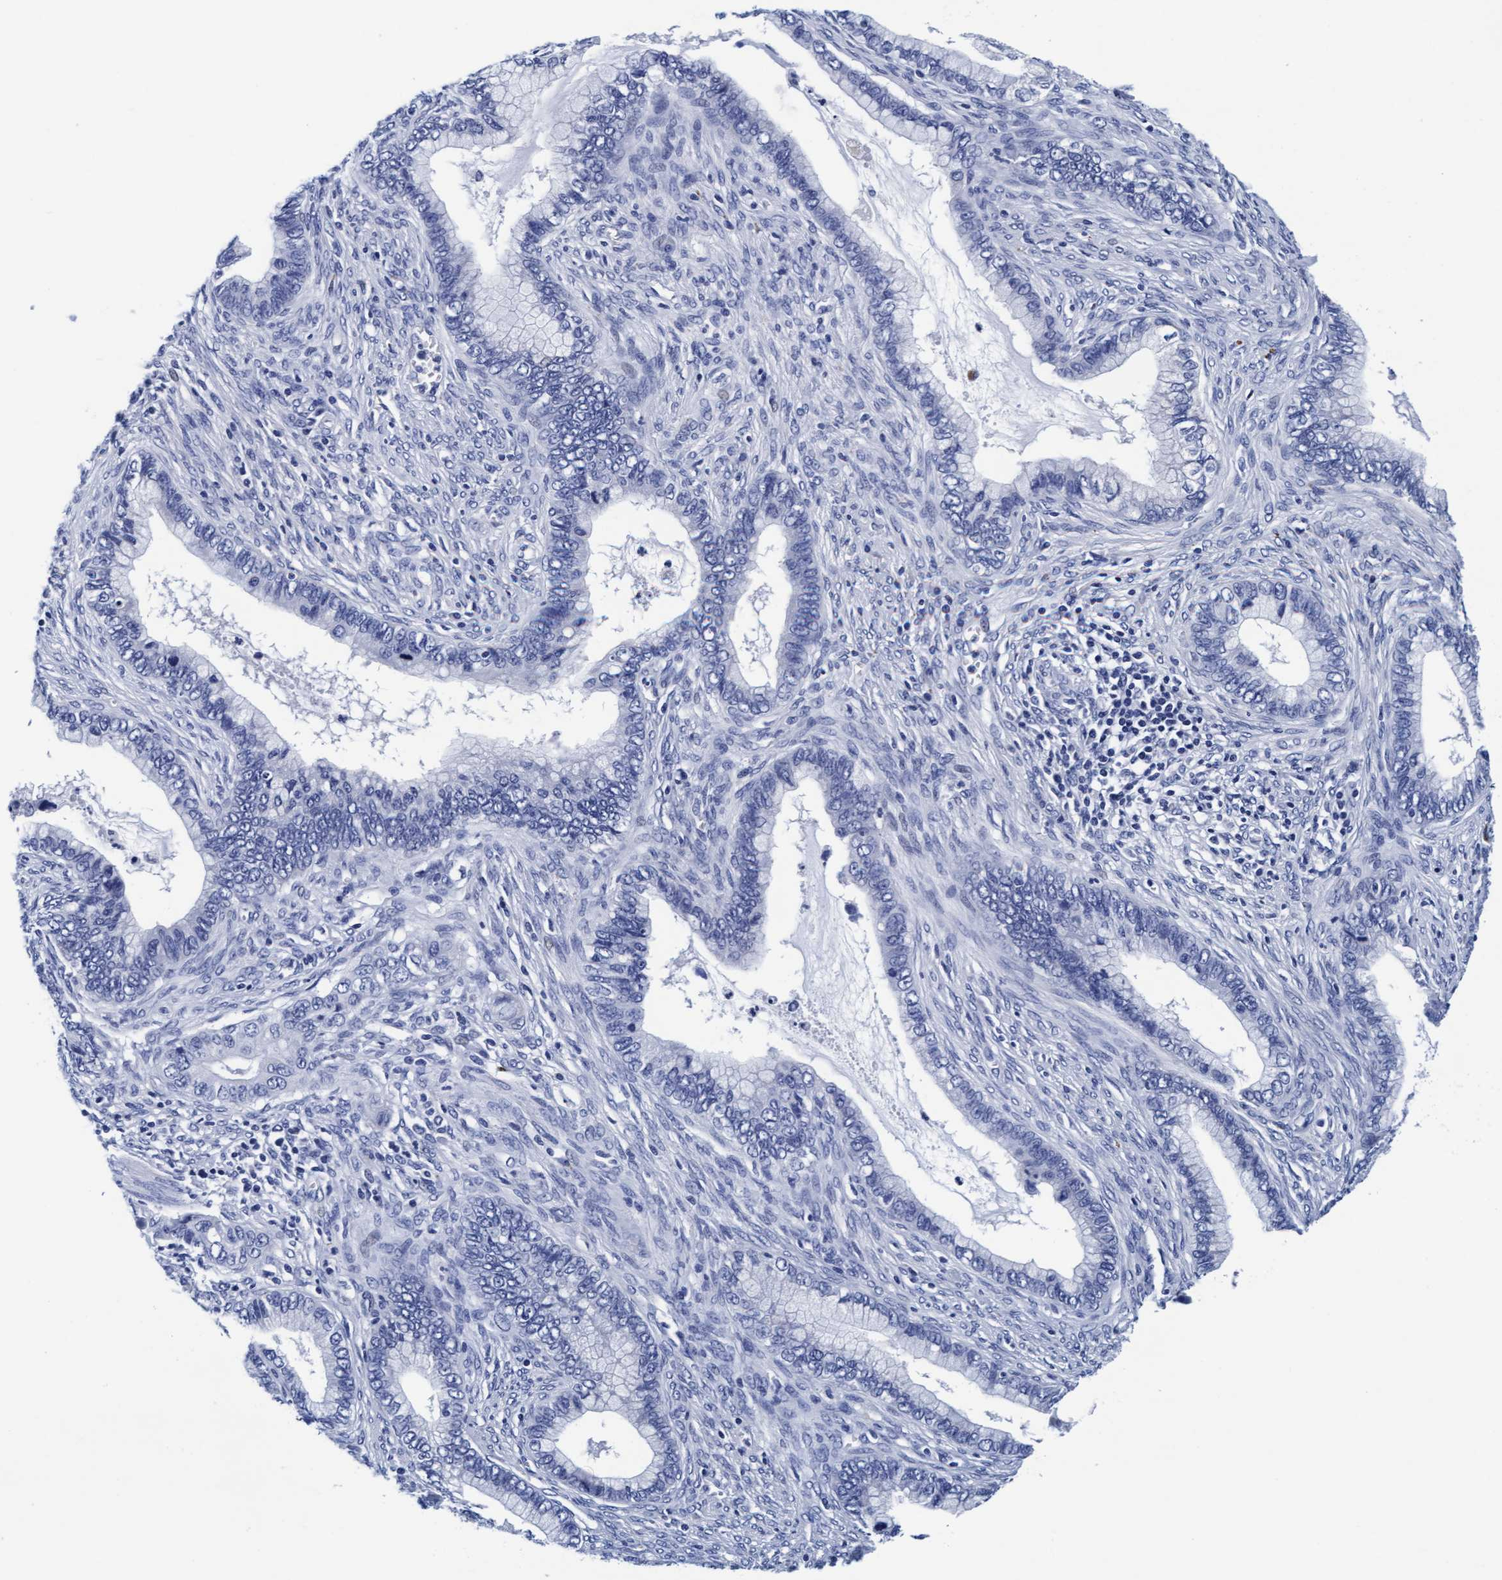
{"staining": {"intensity": "negative", "quantity": "none", "location": "none"}, "tissue": "cervical cancer", "cell_type": "Tumor cells", "image_type": "cancer", "snomed": [{"axis": "morphology", "description": "Adenocarcinoma, NOS"}, {"axis": "topography", "description": "Cervix"}], "caption": "Cervical cancer (adenocarcinoma) stained for a protein using immunohistochemistry demonstrates no positivity tumor cells.", "gene": "ARSG", "patient": {"sex": "female", "age": 44}}